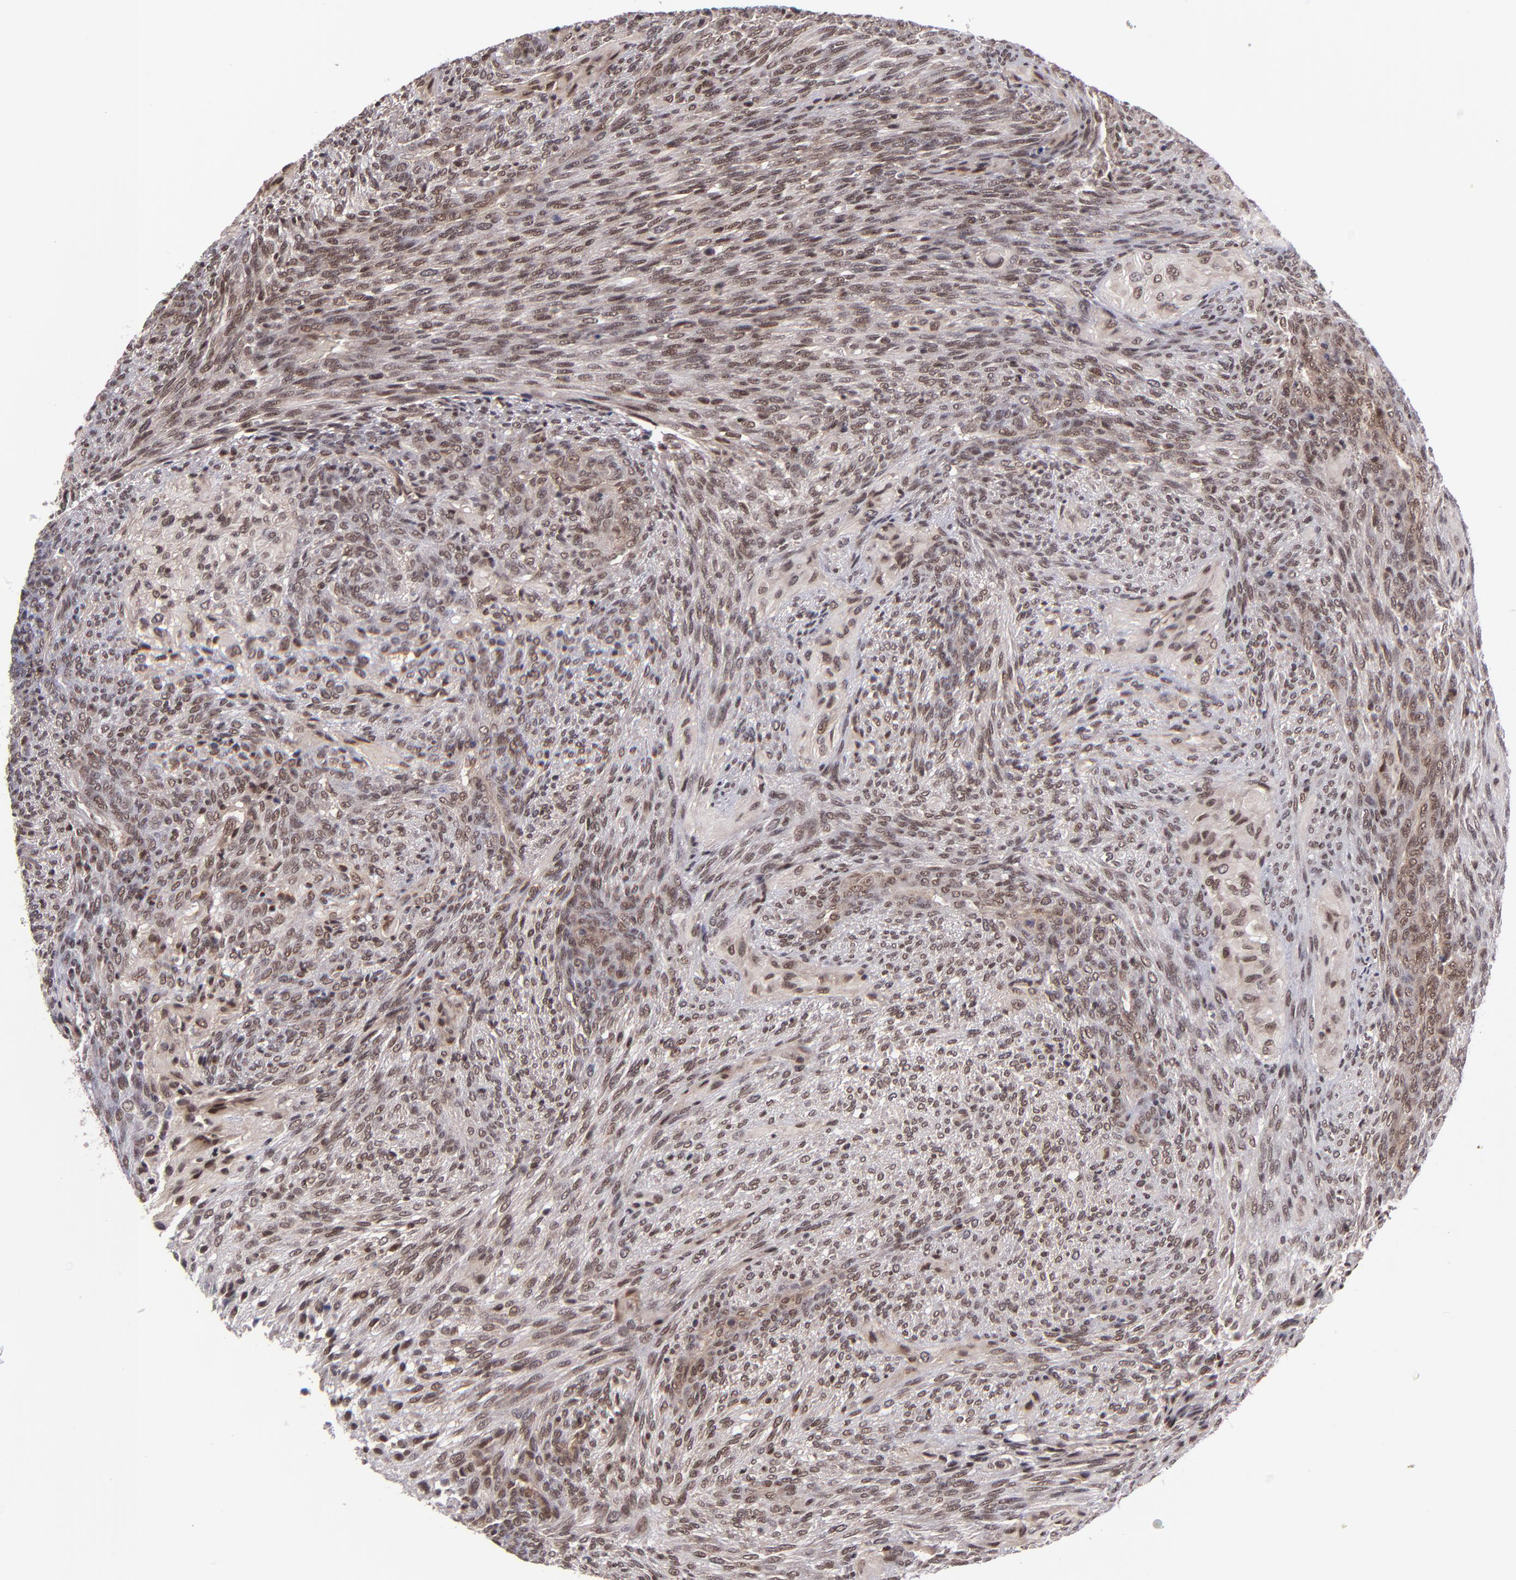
{"staining": {"intensity": "moderate", "quantity": ">75%", "location": "nuclear"}, "tissue": "glioma", "cell_type": "Tumor cells", "image_type": "cancer", "snomed": [{"axis": "morphology", "description": "Glioma, malignant, High grade"}, {"axis": "topography", "description": "Cerebral cortex"}], "caption": "An immunohistochemistry photomicrograph of neoplastic tissue is shown. Protein staining in brown shows moderate nuclear positivity in glioma within tumor cells.", "gene": "EP300", "patient": {"sex": "female", "age": 55}}